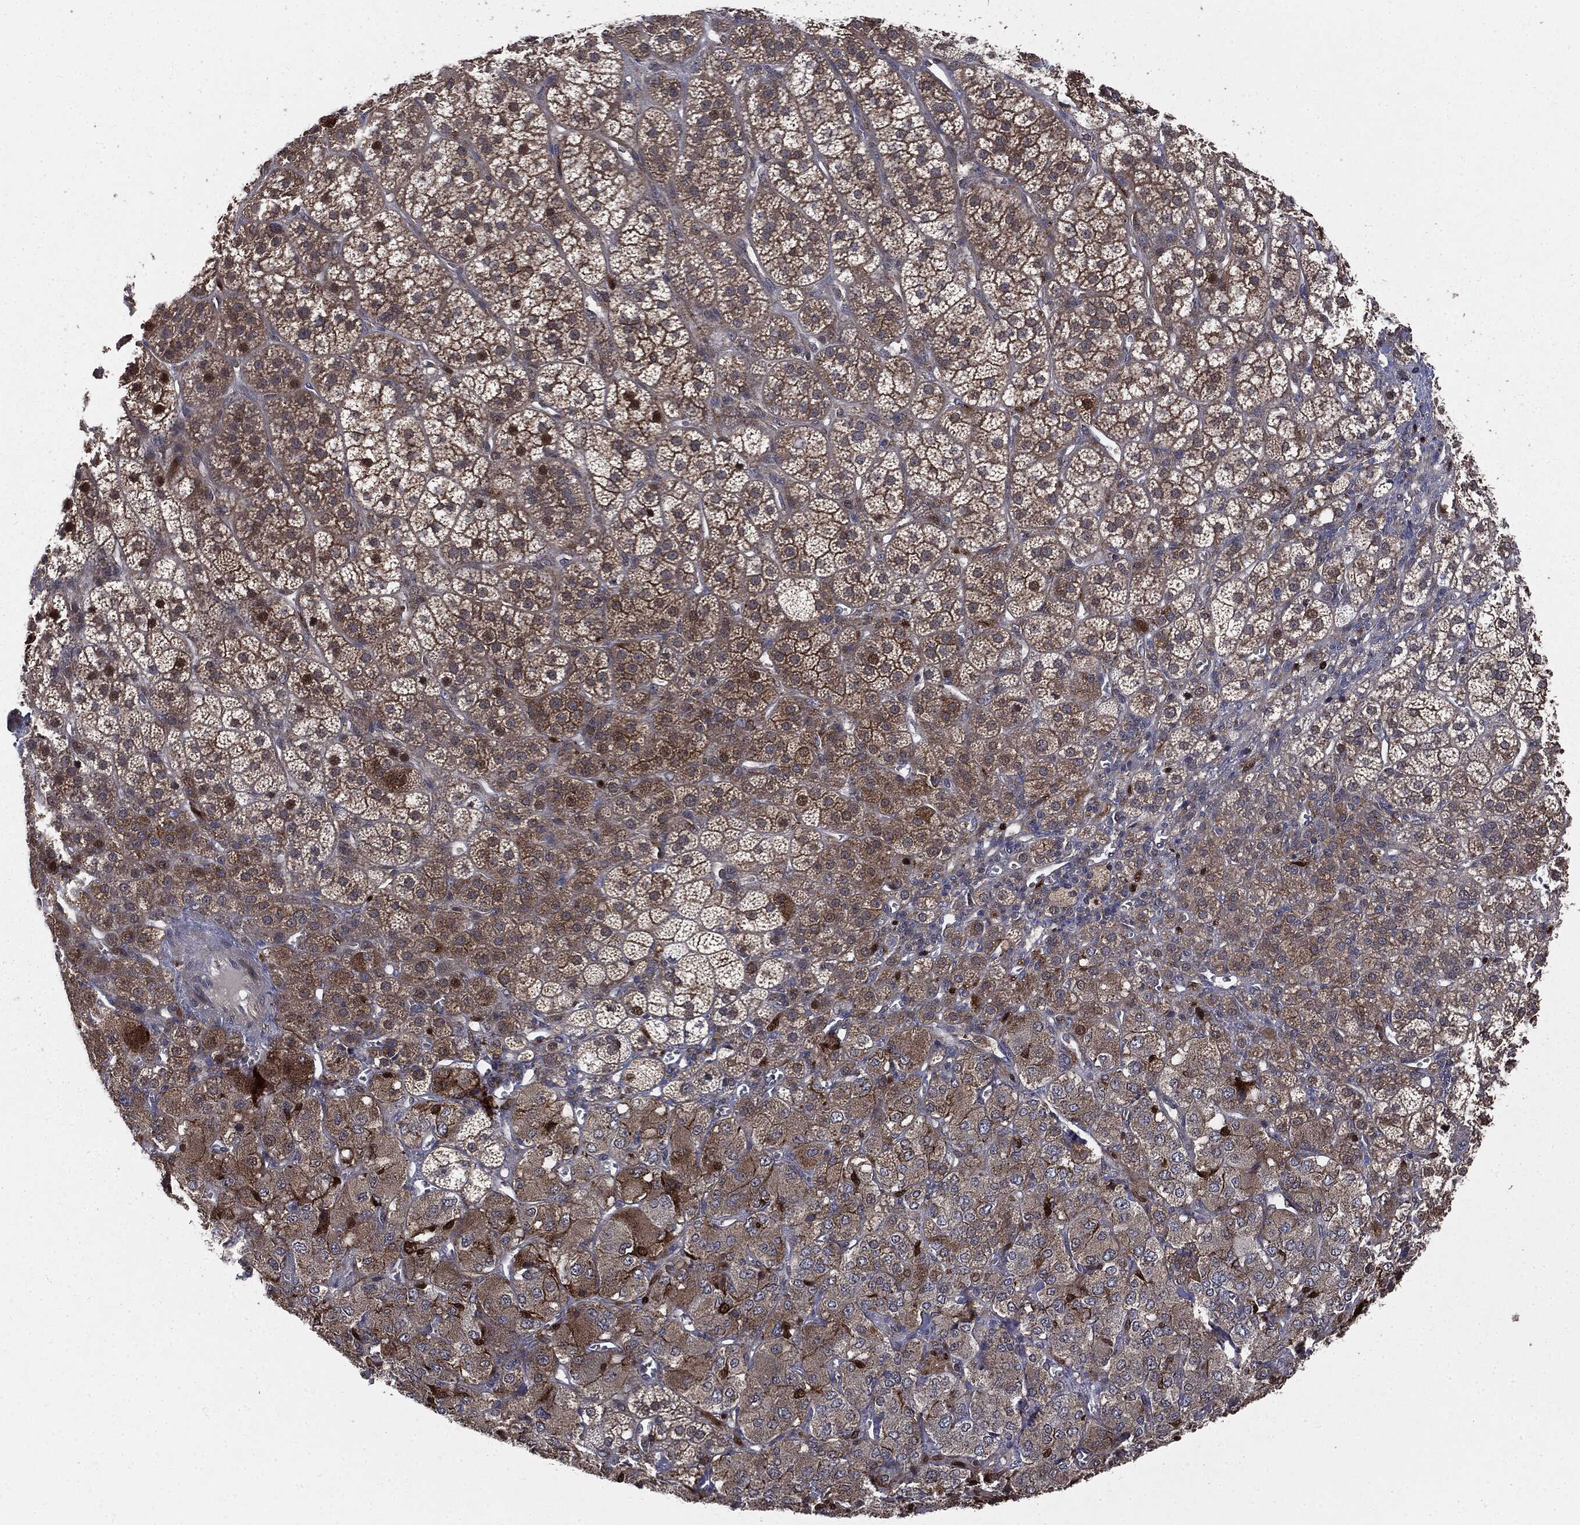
{"staining": {"intensity": "moderate", "quantity": ">75%", "location": "cytoplasmic/membranous"}, "tissue": "adrenal gland", "cell_type": "Glandular cells", "image_type": "normal", "snomed": [{"axis": "morphology", "description": "Normal tissue, NOS"}, {"axis": "topography", "description": "Adrenal gland"}], "caption": "Immunohistochemical staining of benign human adrenal gland shows moderate cytoplasmic/membranous protein staining in about >75% of glandular cells. Using DAB (3,3'-diaminobenzidine) (brown) and hematoxylin (blue) stains, captured at high magnification using brightfield microscopy.", "gene": "PLOD3", "patient": {"sex": "female", "age": 60}}